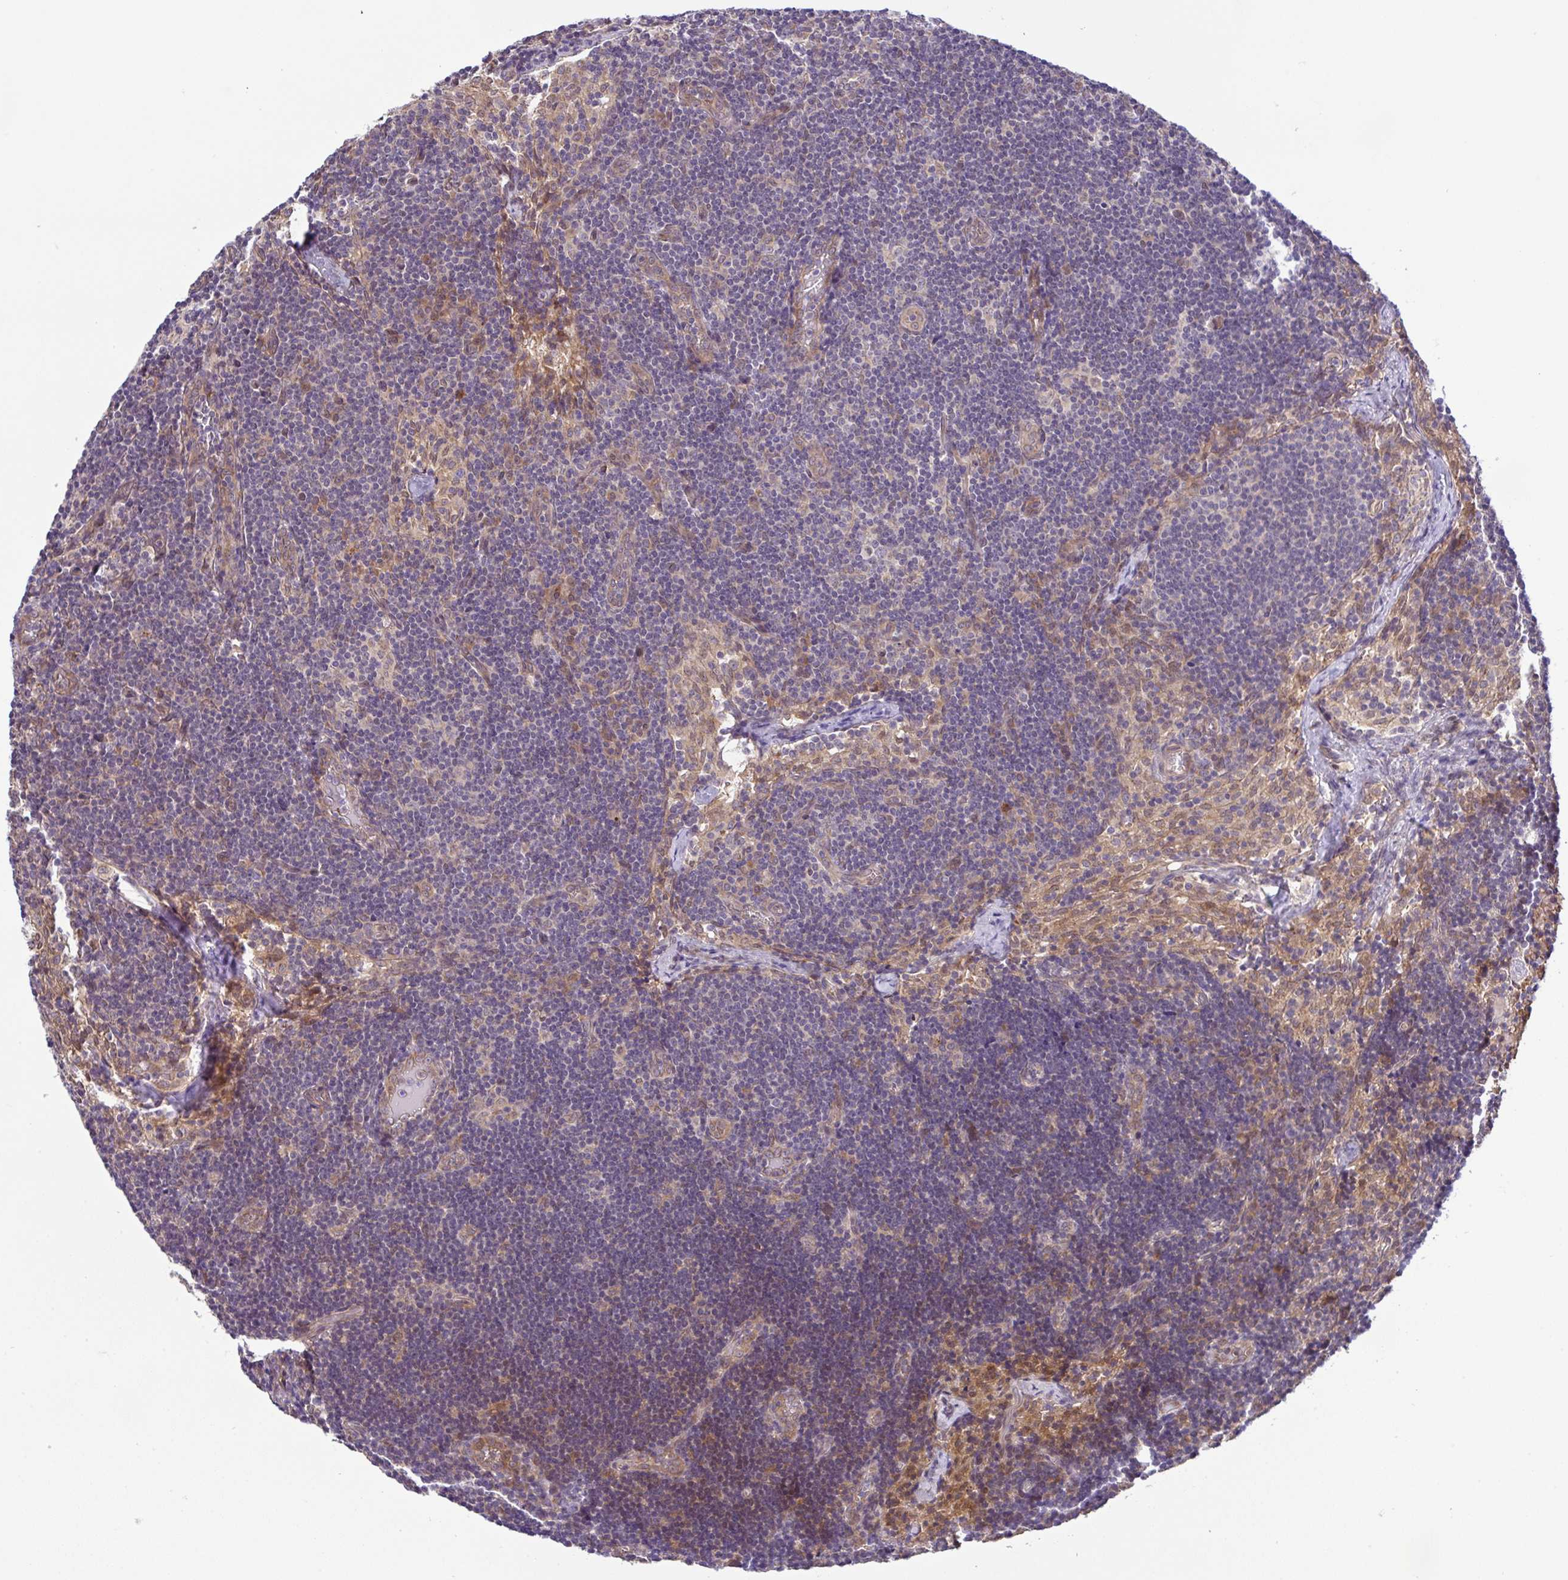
{"staining": {"intensity": "weak", "quantity": ">75%", "location": "cytoplasmic/membranous"}, "tissue": "lymph node", "cell_type": "Germinal center cells", "image_type": "normal", "snomed": [{"axis": "morphology", "description": "Normal tissue, NOS"}, {"axis": "topography", "description": "Lymph node"}], "caption": "Normal lymph node displays weak cytoplasmic/membranous positivity in about >75% of germinal center cells, visualized by immunohistochemistry.", "gene": "UBE4A", "patient": {"sex": "female", "age": 31}}